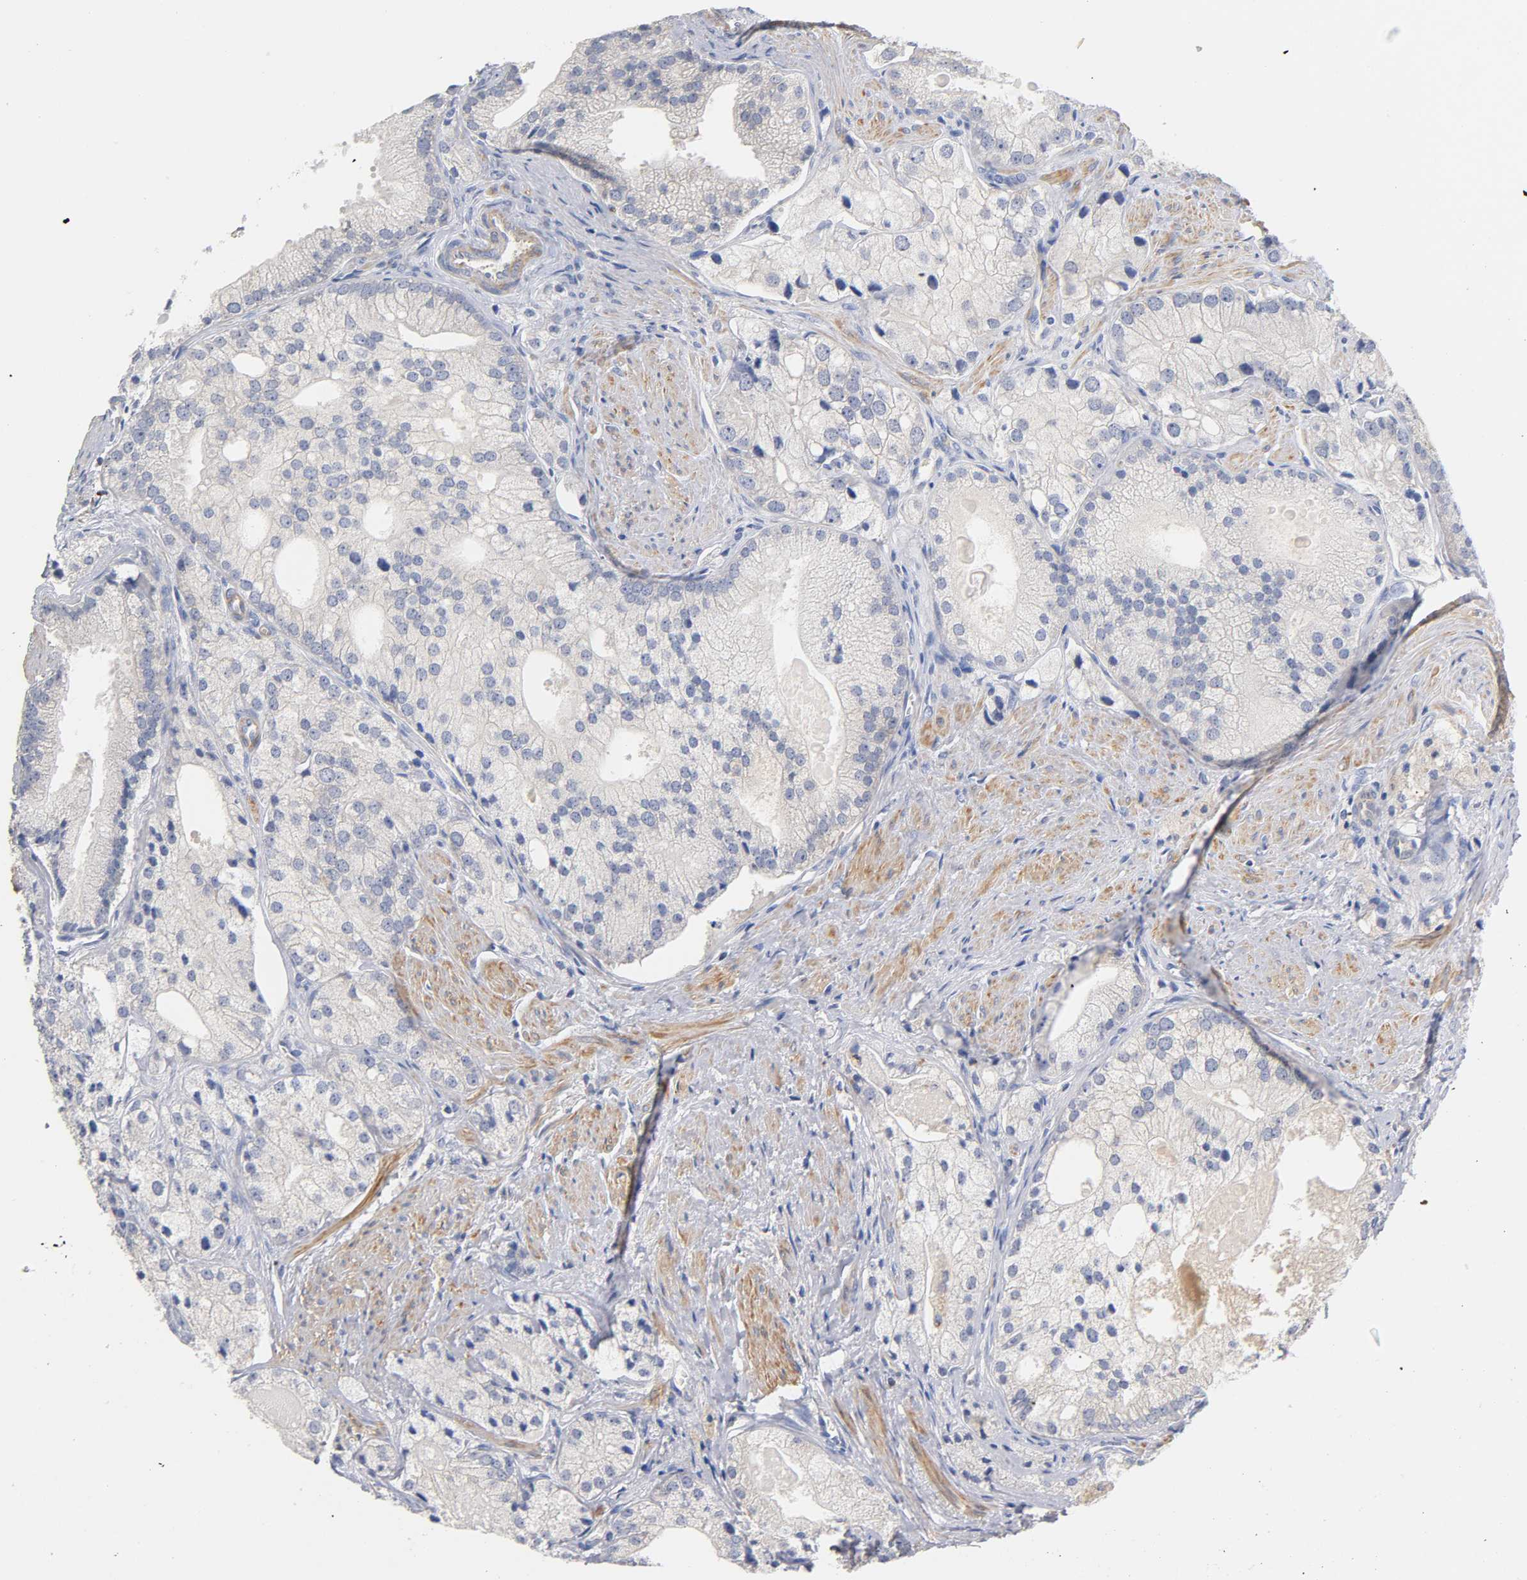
{"staining": {"intensity": "negative", "quantity": "none", "location": "none"}, "tissue": "prostate cancer", "cell_type": "Tumor cells", "image_type": "cancer", "snomed": [{"axis": "morphology", "description": "Adenocarcinoma, Low grade"}, {"axis": "topography", "description": "Prostate"}], "caption": "The immunohistochemistry photomicrograph has no significant expression in tumor cells of prostate cancer (adenocarcinoma (low-grade)) tissue.", "gene": "SEMA5A", "patient": {"sex": "male", "age": 69}}